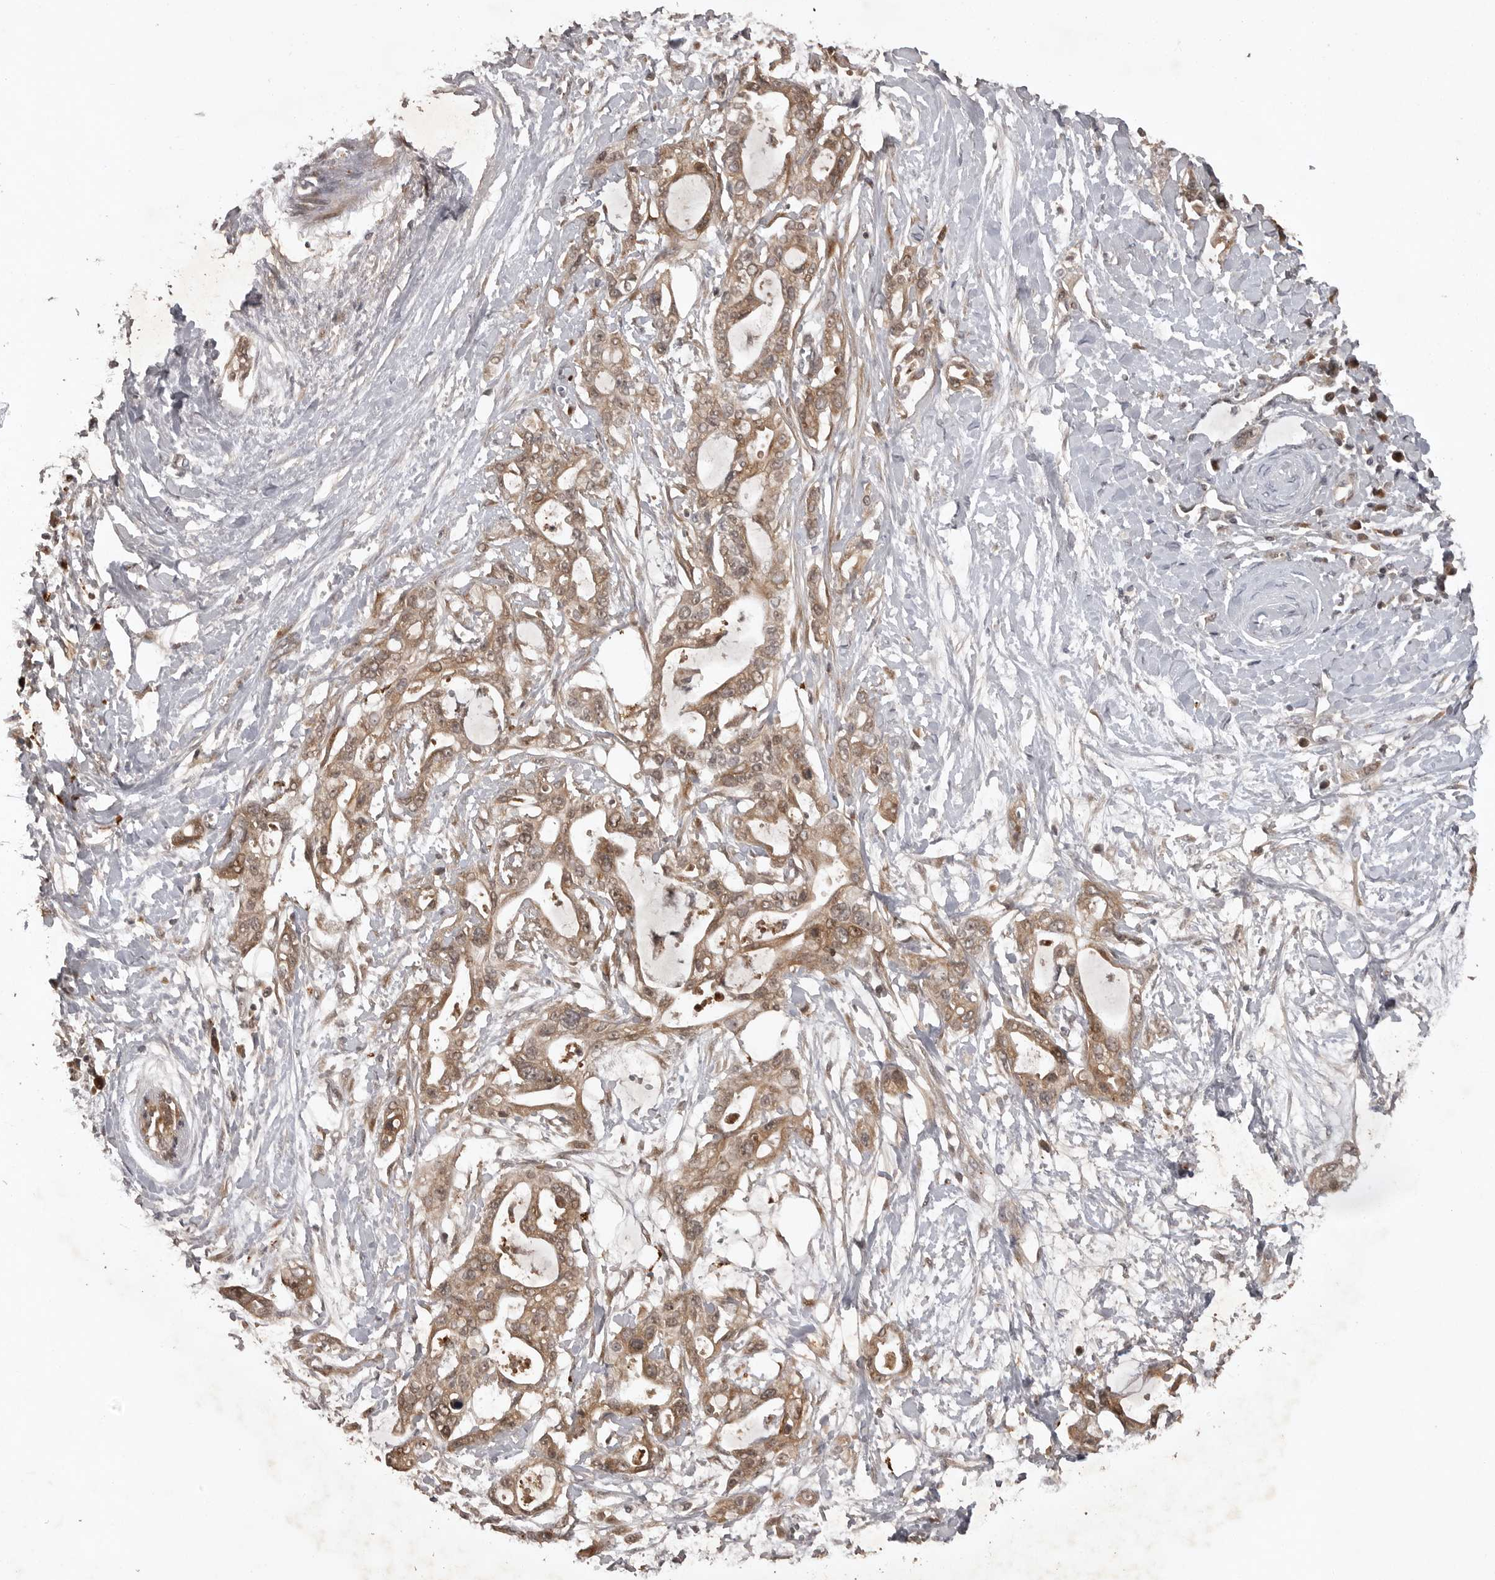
{"staining": {"intensity": "weak", "quantity": ">75%", "location": "cytoplasmic/membranous"}, "tissue": "pancreatic cancer", "cell_type": "Tumor cells", "image_type": "cancer", "snomed": [{"axis": "morphology", "description": "Adenocarcinoma, NOS"}, {"axis": "topography", "description": "Pancreas"}], "caption": "Pancreatic cancer (adenocarcinoma) stained for a protein demonstrates weak cytoplasmic/membranous positivity in tumor cells. (DAB (3,3'-diaminobenzidine) IHC with brightfield microscopy, high magnification).", "gene": "AKAP7", "patient": {"sex": "male", "age": 68}}